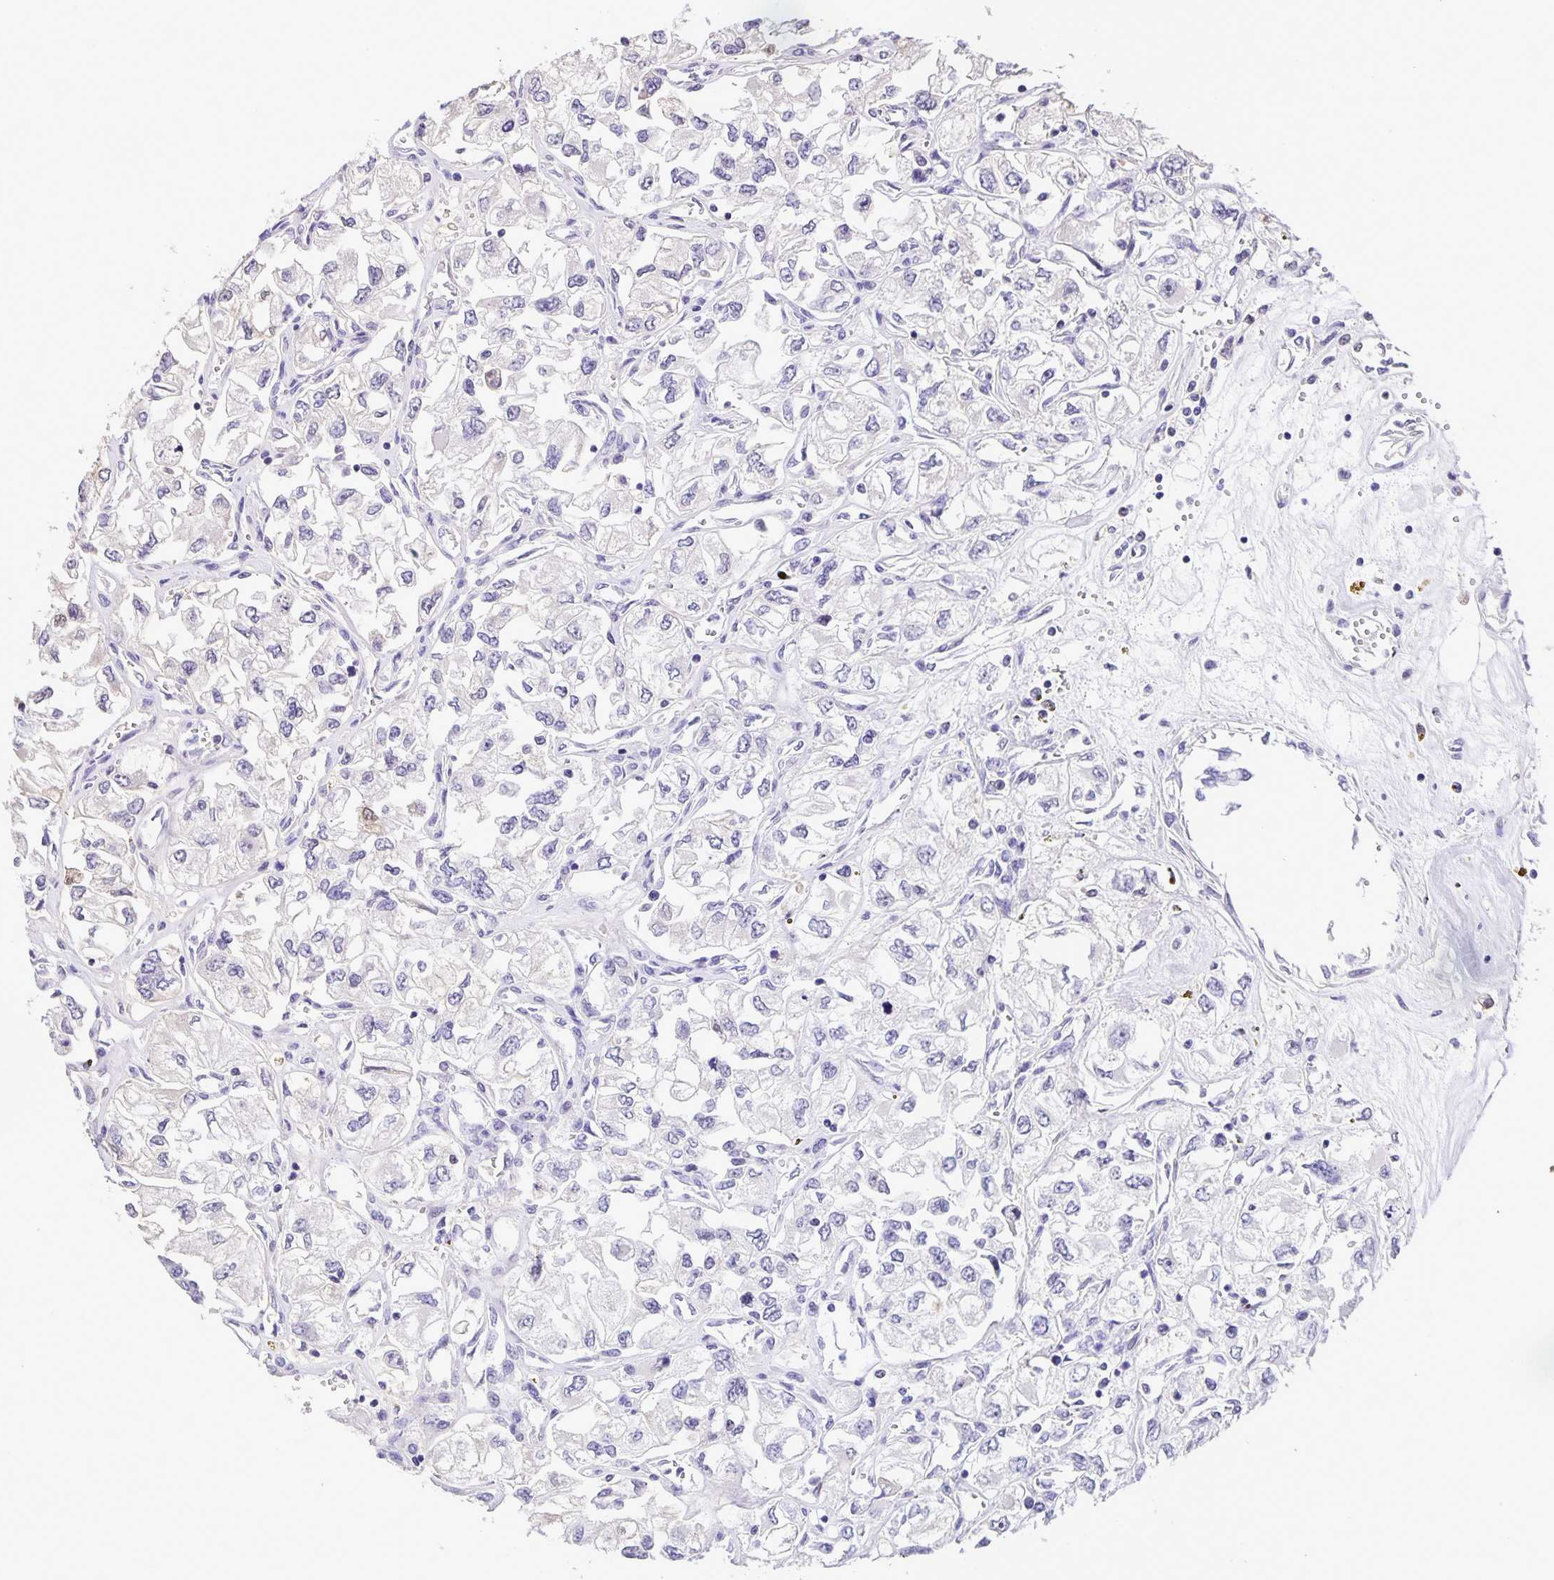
{"staining": {"intensity": "negative", "quantity": "none", "location": "none"}, "tissue": "renal cancer", "cell_type": "Tumor cells", "image_type": "cancer", "snomed": [{"axis": "morphology", "description": "Adenocarcinoma, NOS"}, {"axis": "topography", "description": "Kidney"}], "caption": "There is no significant expression in tumor cells of adenocarcinoma (renal).", "gene": "ONECUT2", "patient": {"sex": "female", "age": 59}}